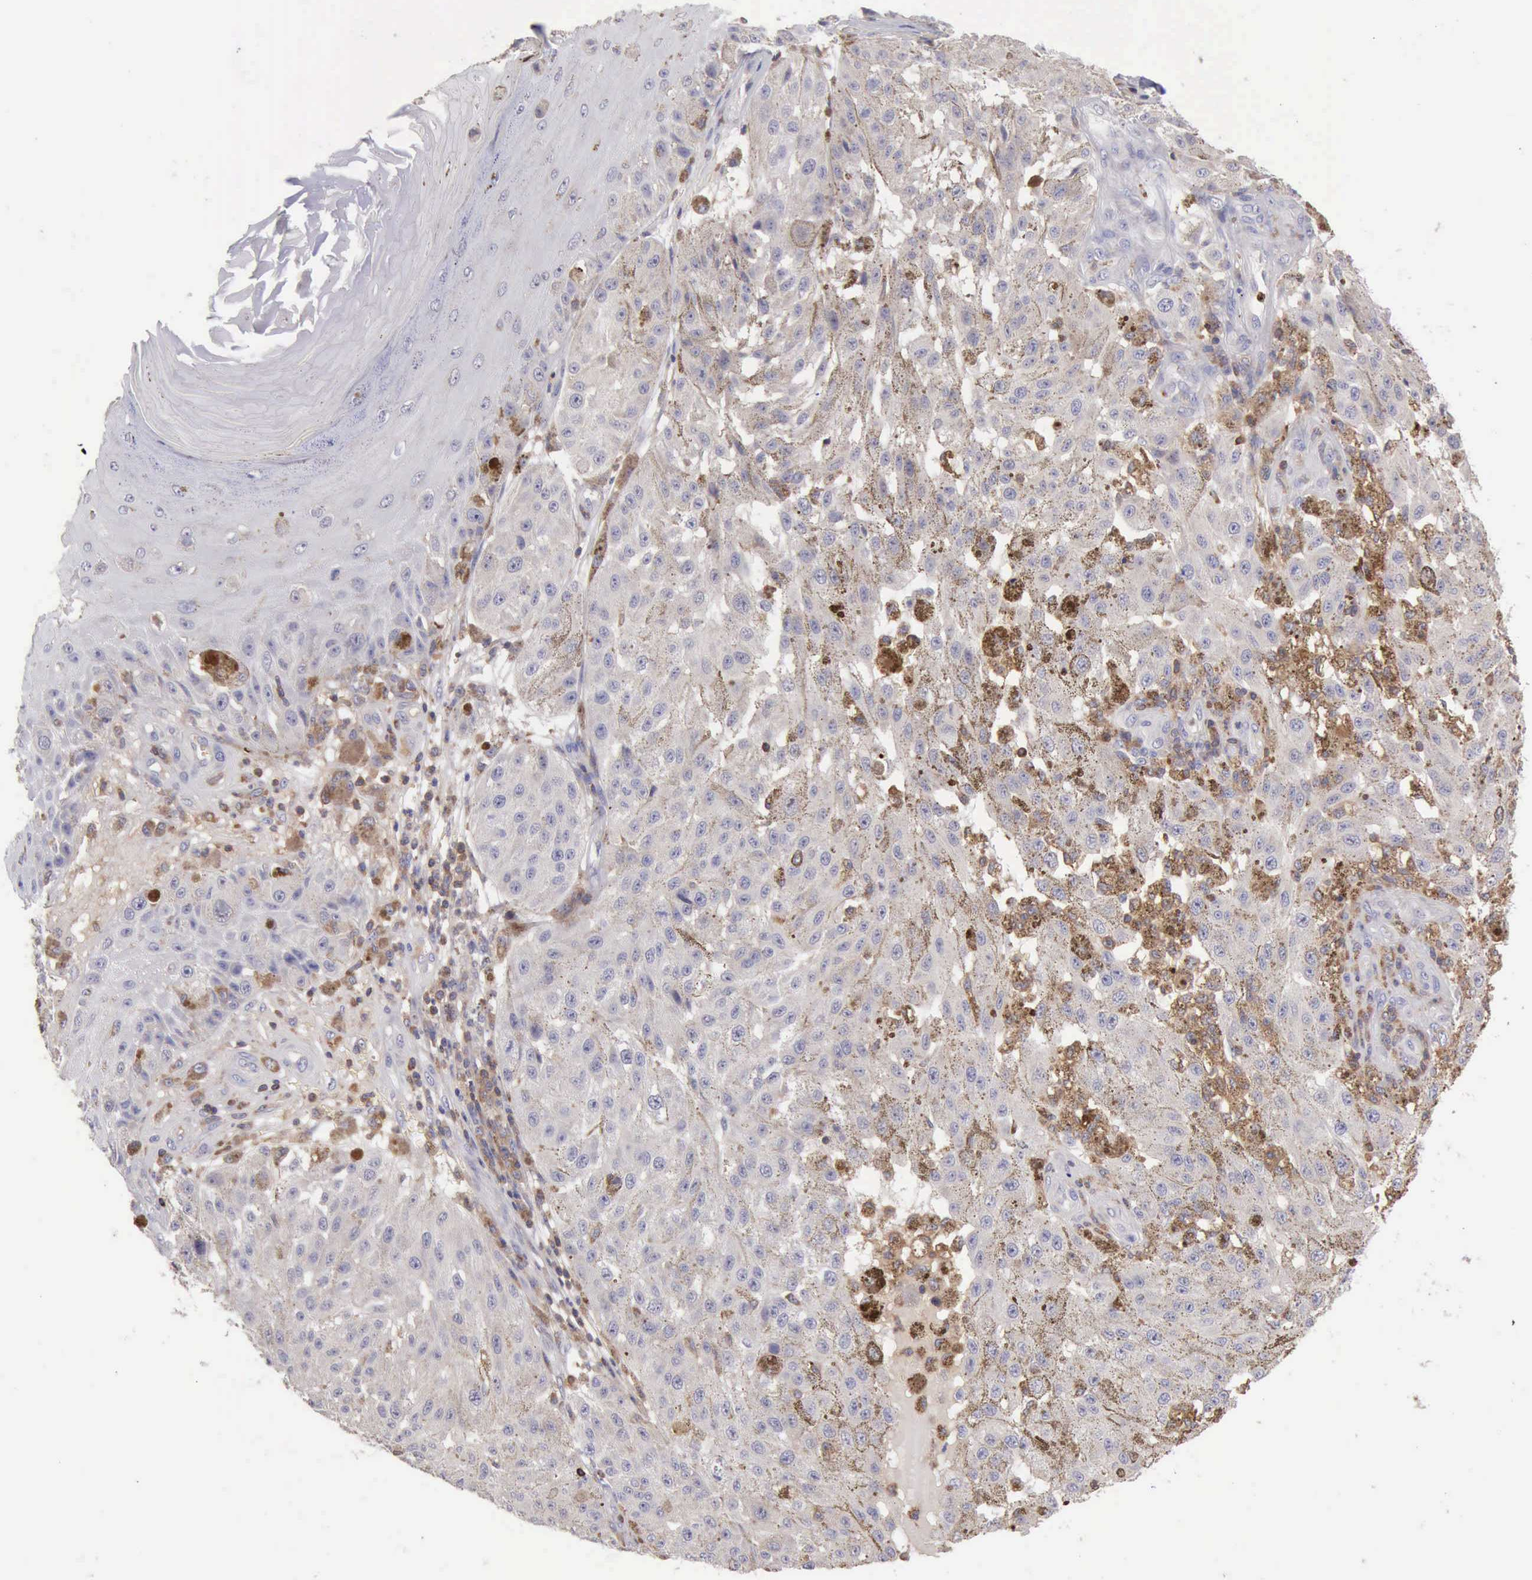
{"staining": {"intensity": "negative", "quantity": "none", "location": "none"}, "tissue": "melanoma", "cell_type": "Tumor cells", "image_type": "cancer", "snomed": [{"axis": "morphology", "description": "Malignant melanoma, NOS"}, {"axis": "topography", "description": "Skin"}], "caption": "Tumor cells show no significant staining in malignant melanoma. (DAB immunohistochemistry (IHC) with hematoxylin counter stain).", "gene": "SASH3", "patient": {"sex": "female", "age": 64}}